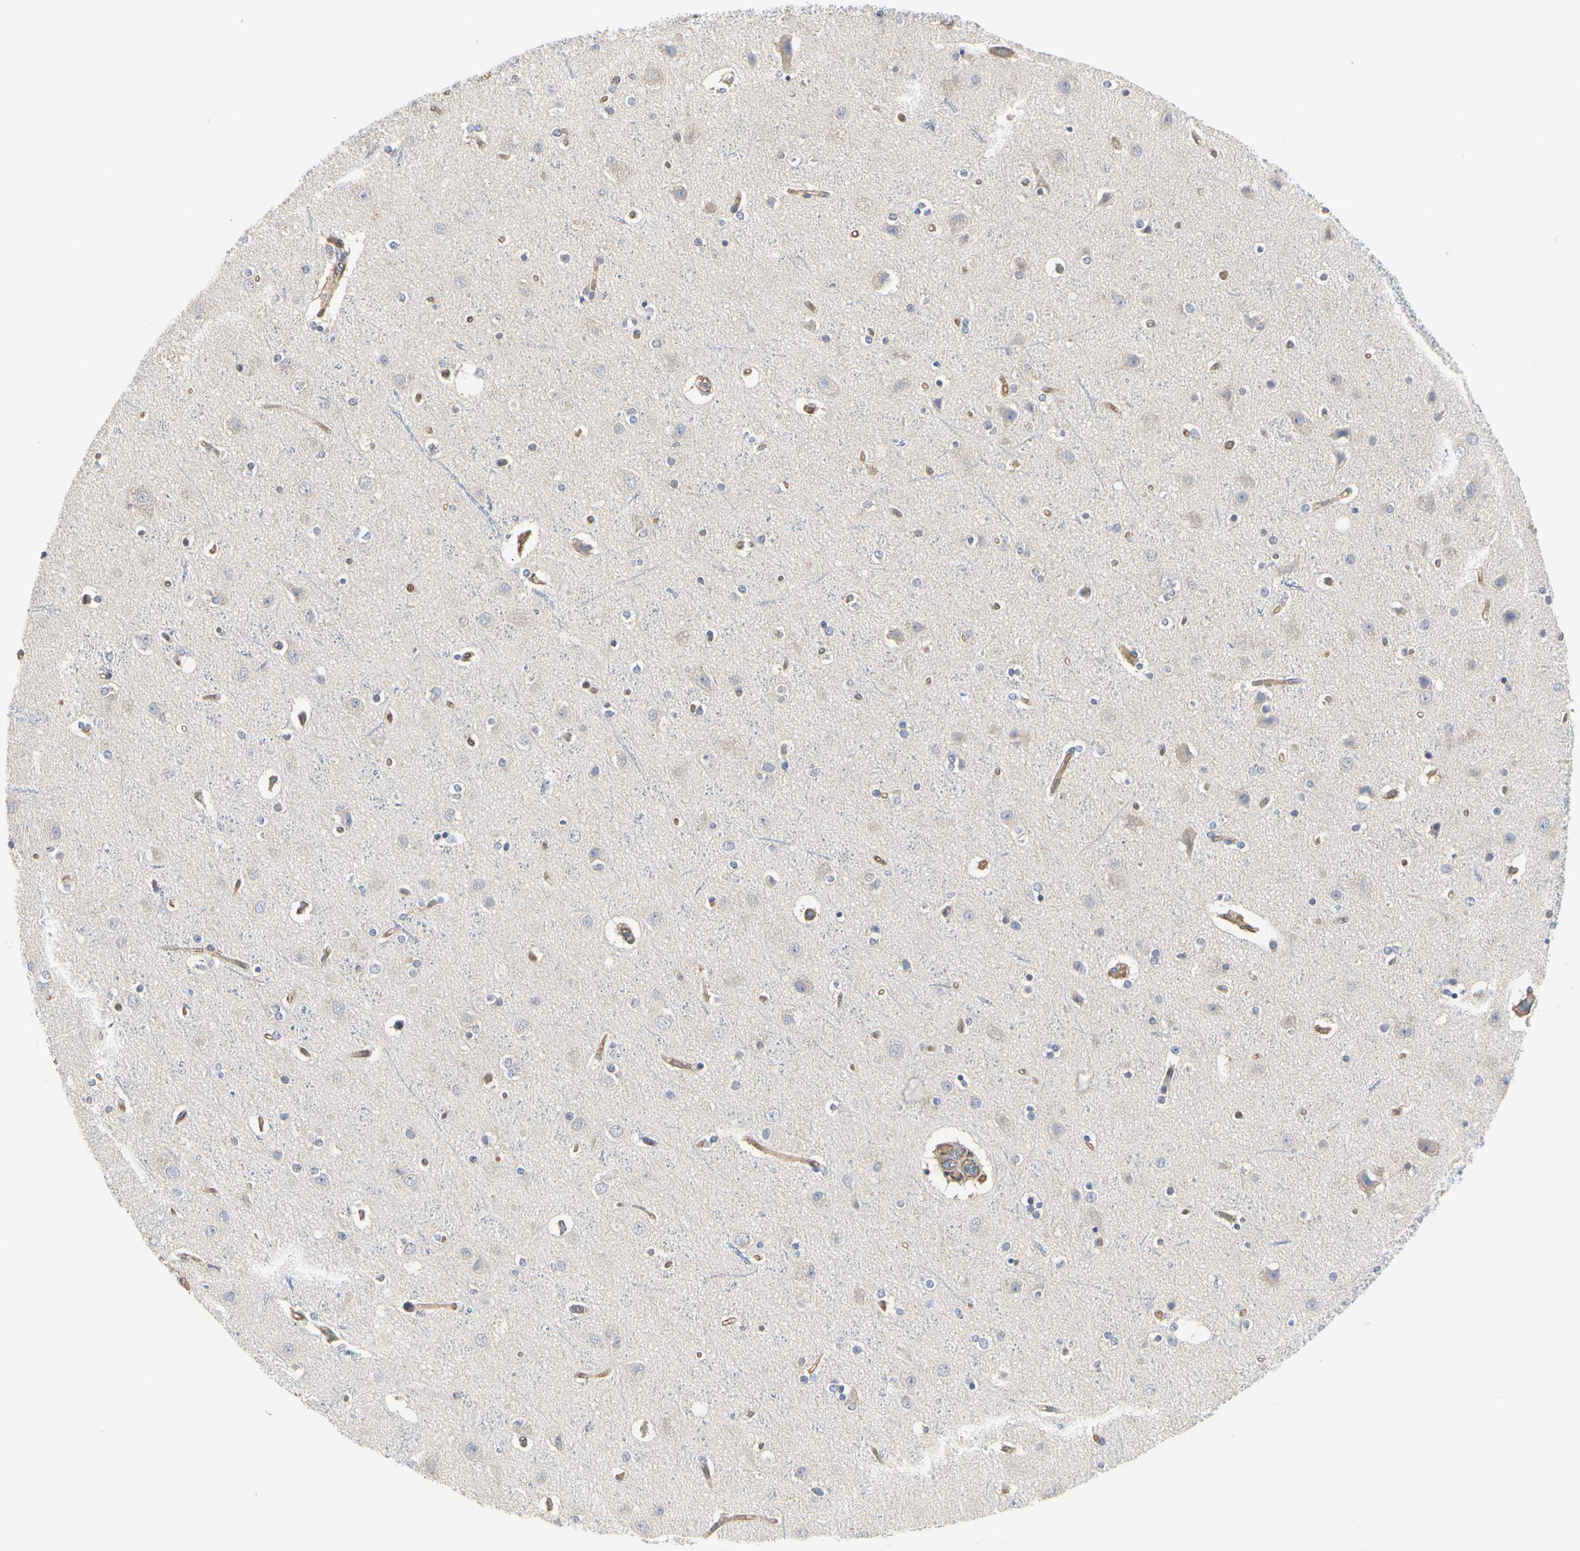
{"staining": {"intensity": "moderate", "quantity": ">75%", "location": "cytoplasmic/membranous"}, "tissue": "cerebral cortex", "cell_type": "Endothelial cells", "image_type": "normal", "snomed": [{"axis": "morphology", "description": "Normal tissue, NOS"}, {"axis": "topography", "description": "Cerebral cortex"}], "caption": "A medium amount of moderate cytoplasmic/membranous expression is appreciated in about >75% of endothelial cells in unremarkable cerebral cortex. (Brightfield microscopy of DAB IHC at high magnification).", "gene": "C3orf52", "patient": {"sex": "female", "age": 54}}